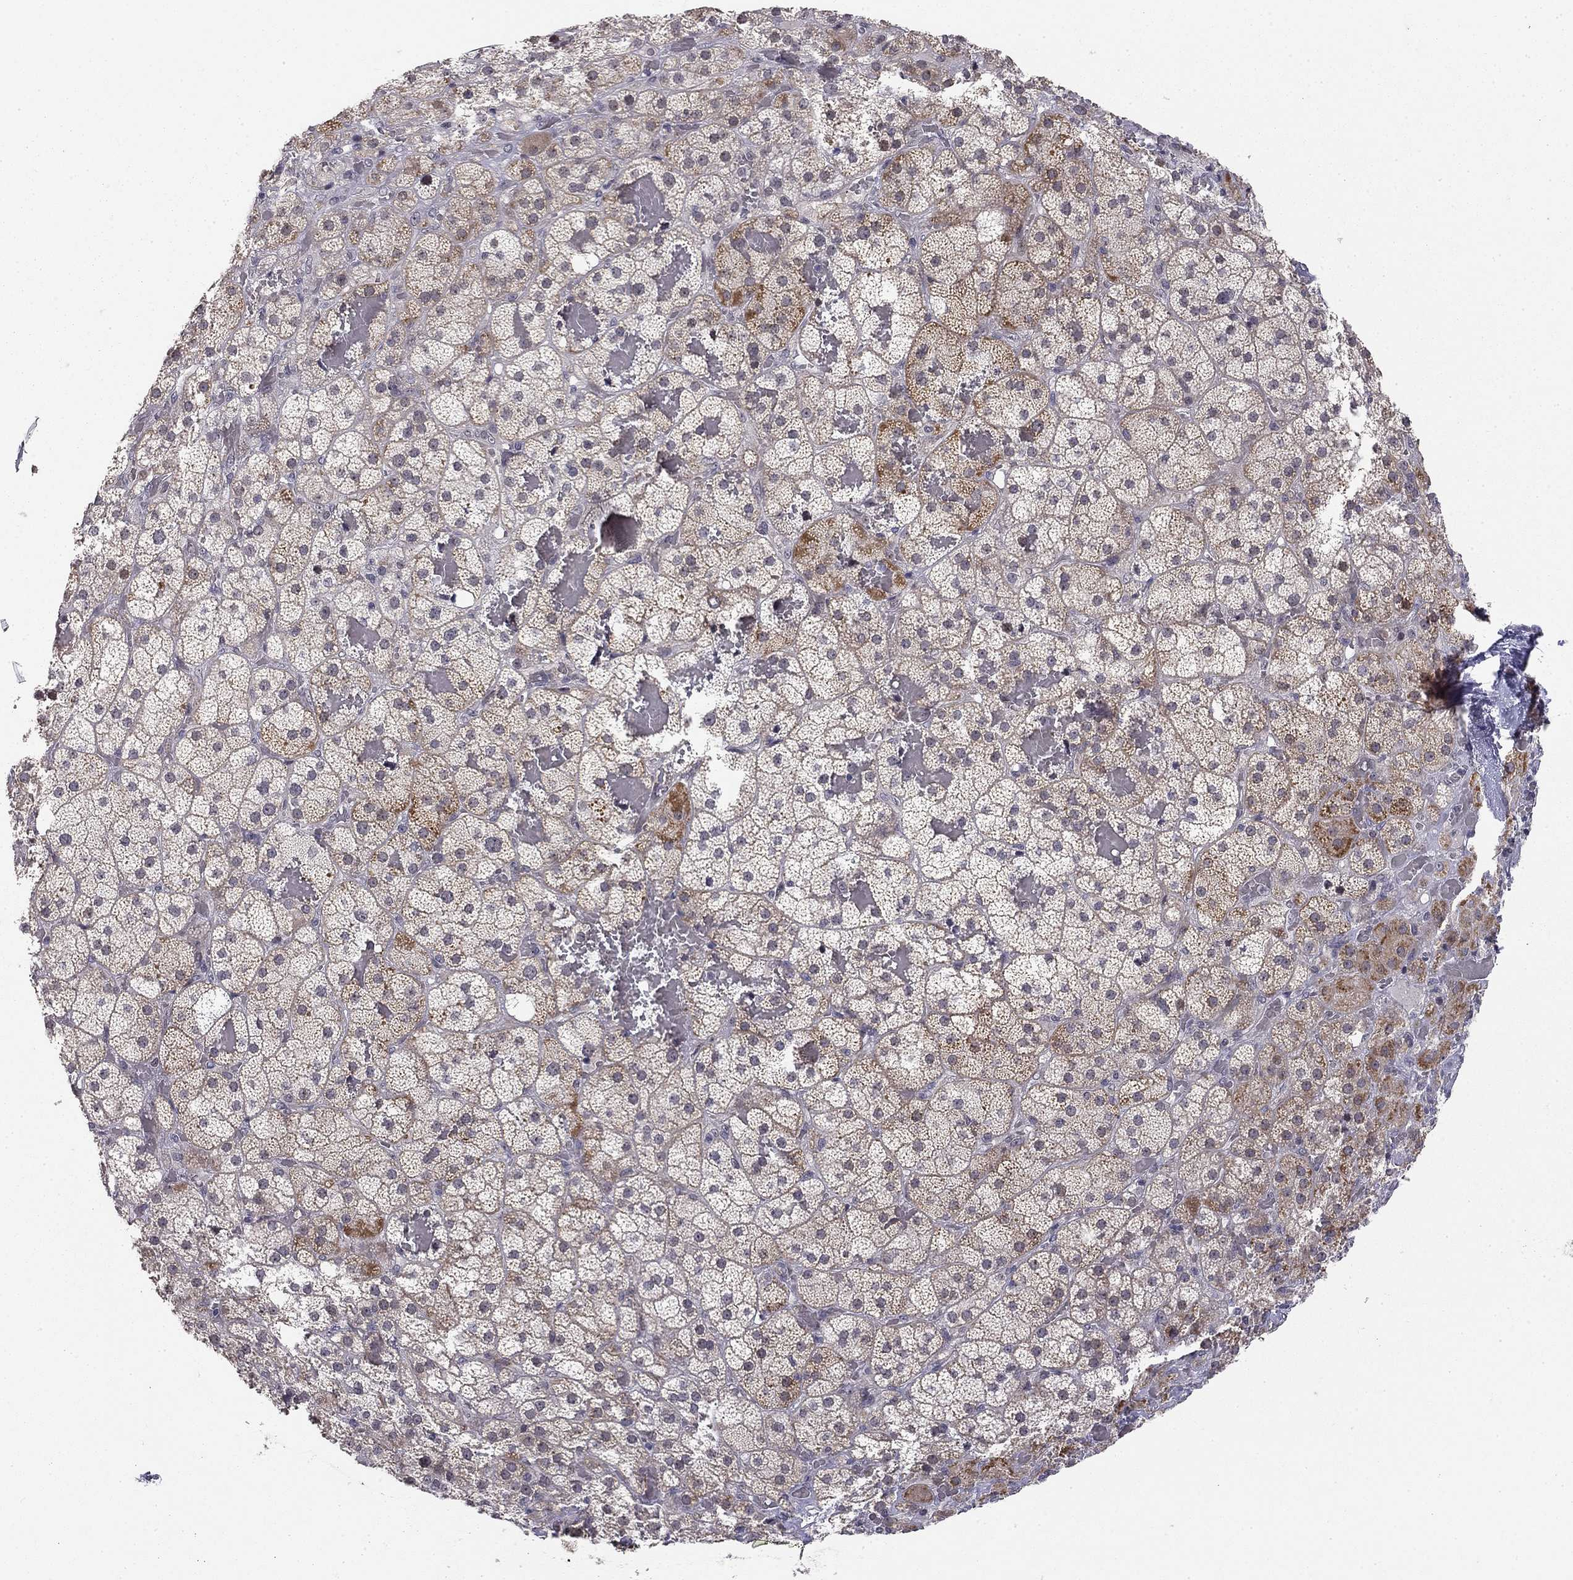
{"staining": {"intensity": "moderate", "quantity": "<25%", "location": "cytoplasmic/membranous"}, "tissue": "adrenal gland", "cell_type": "Glandular cells", "image_type": "normal", "snomed": [{"axis": "morphology", "description": "Normal tissue, NOS"}, {"axis": "topography", "description": "Adrenal gland"}], "caption": "Moderate cytoplasmic/membranous staining is seen in about <25% of glandular cells in normal adrenal gland.", "gene": "STXBP6", "patient": {"sex": "male", "age": 57}}